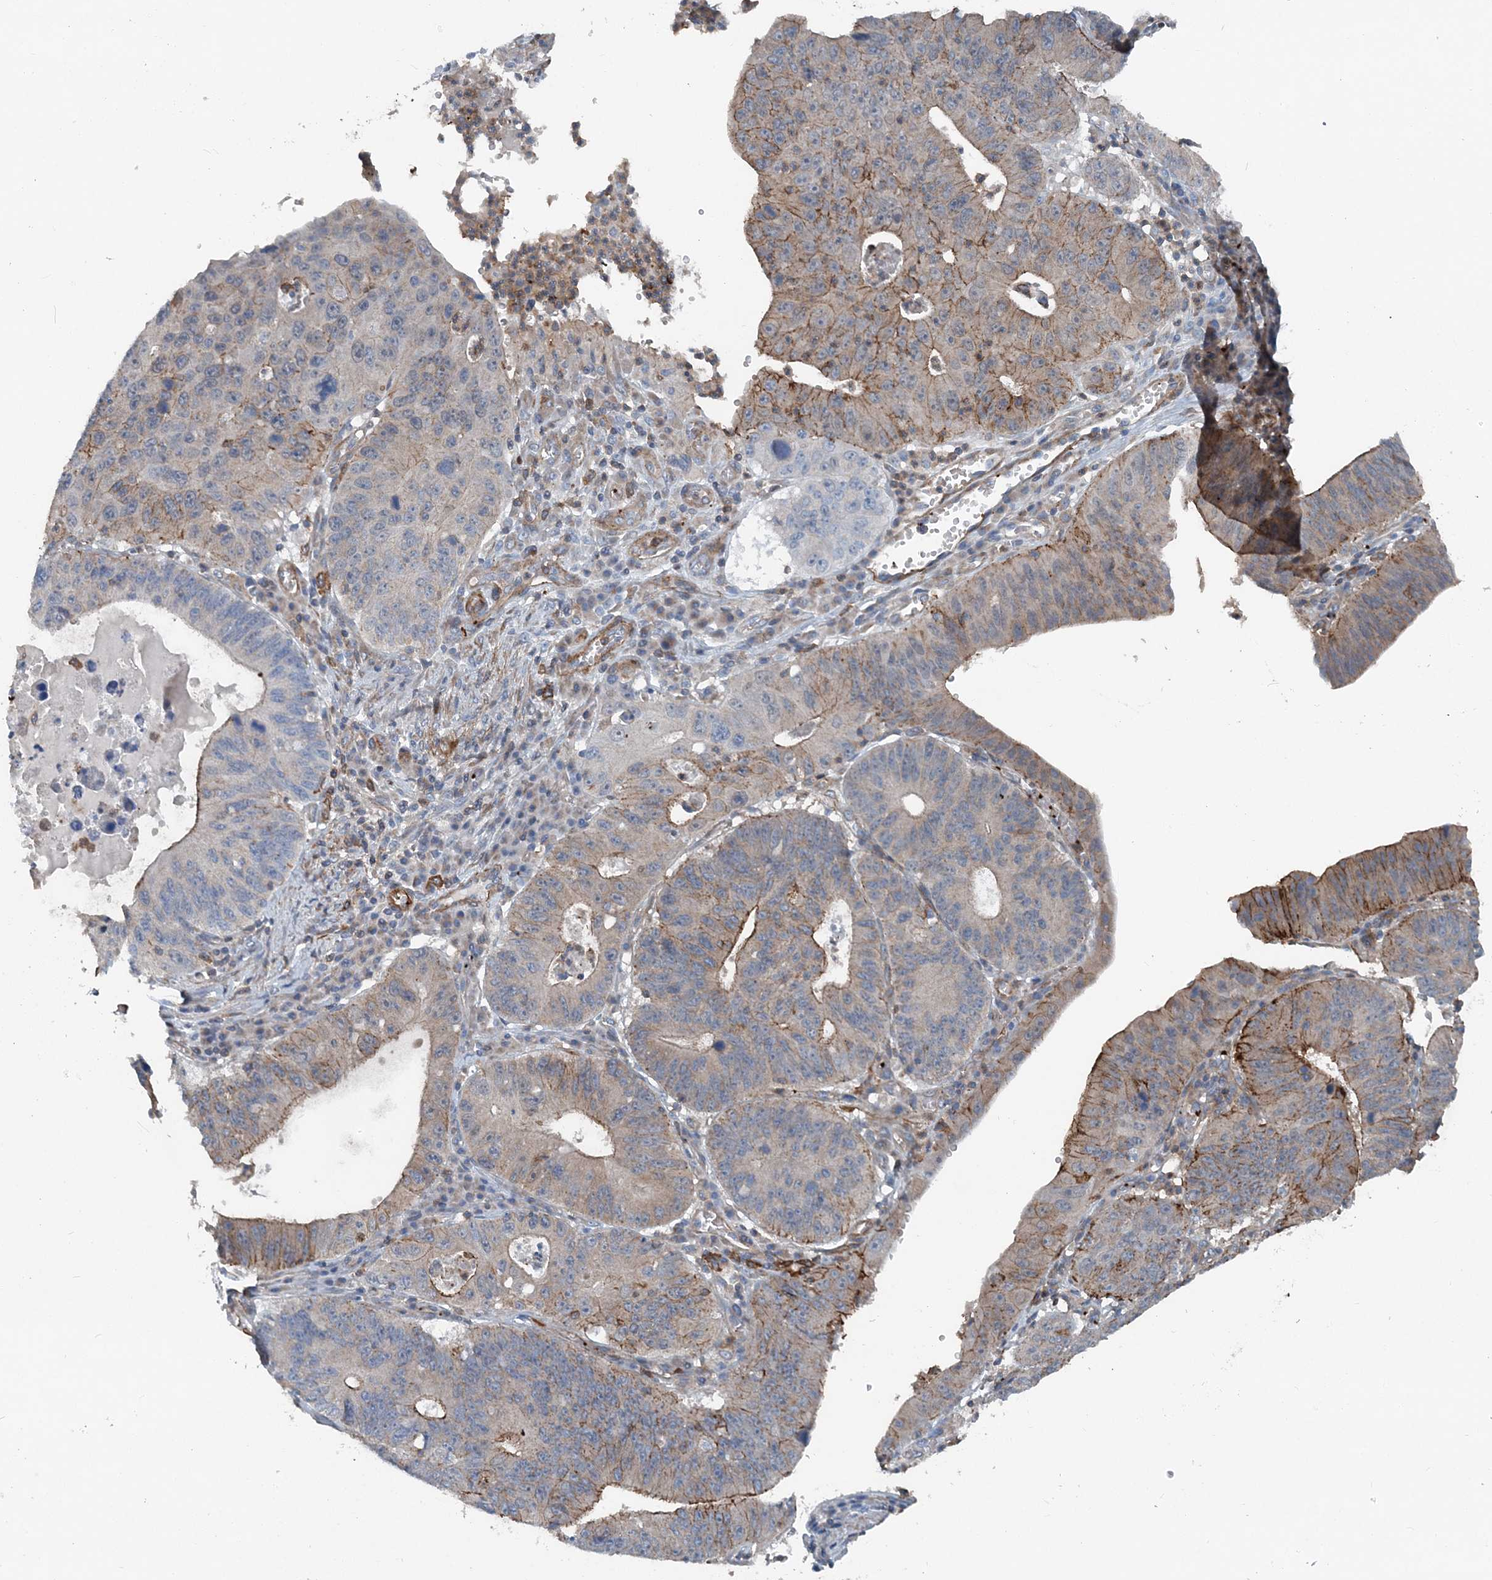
{"staining": {"intensity": "moderate", "quantity": "25%-75%", "location": "cytoplasmic/membranous"}, "tissue": "stomach cancer", "cell_type": "Tumor cells", "image_type": "cancer", "snomed": [{"axis": "morphology", "description": "Adenocarcinoma, NOS"}, {"axis": "topography", "description": "Stomach"}], "caption": "The image reveals immunohistochemical staining of stomach adenocarcinoma. There is moderate cytoplasmic/membranous expression is appreciated in about 25%-75% of tumor cells.", "gene": "DGUOK", "patient": {"sex": "male", "age": 59}}